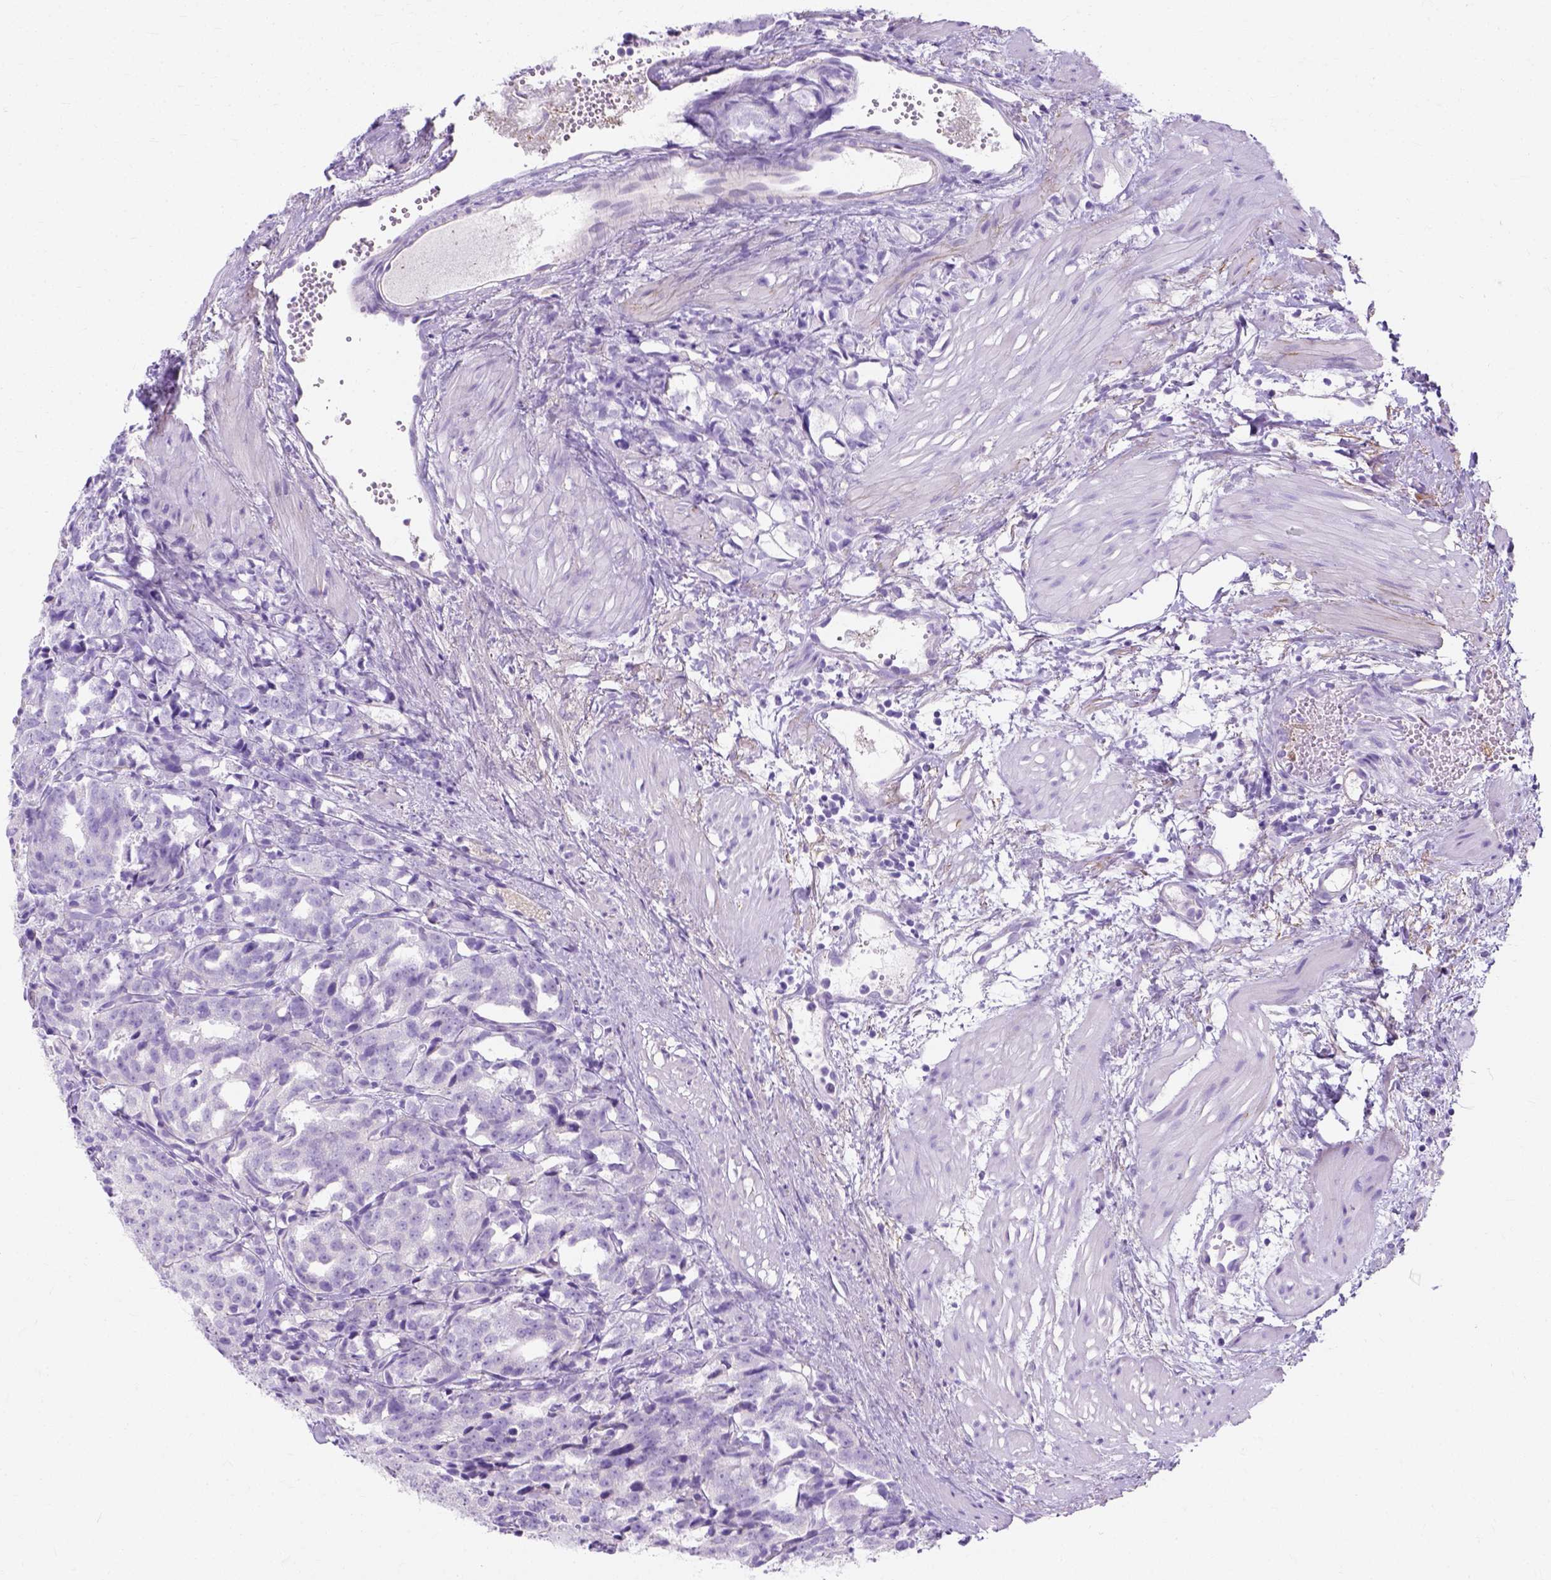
{"staining": {"intensity": "negative", "quantity": "none", "location": "none"}, "tissue": "prostate cancer", "cell_type": "Tumor cells", "image_type": "cancer", "snomed": [{"axis": "morphology", "description": "Adenocarcinoma, High grade"}, {"axis": "topography", "description": "Prostate"}], "caption": "High magnification brightfield microscopy of prostate cancer (adenocarcinoma (high-grade)) stained with DAB (brown) and counterstained with hematoxylin (blue): tumor cells show no significant positivity.", "gene": "MYH15", "patient": {"sex": "male", "age": 53}}